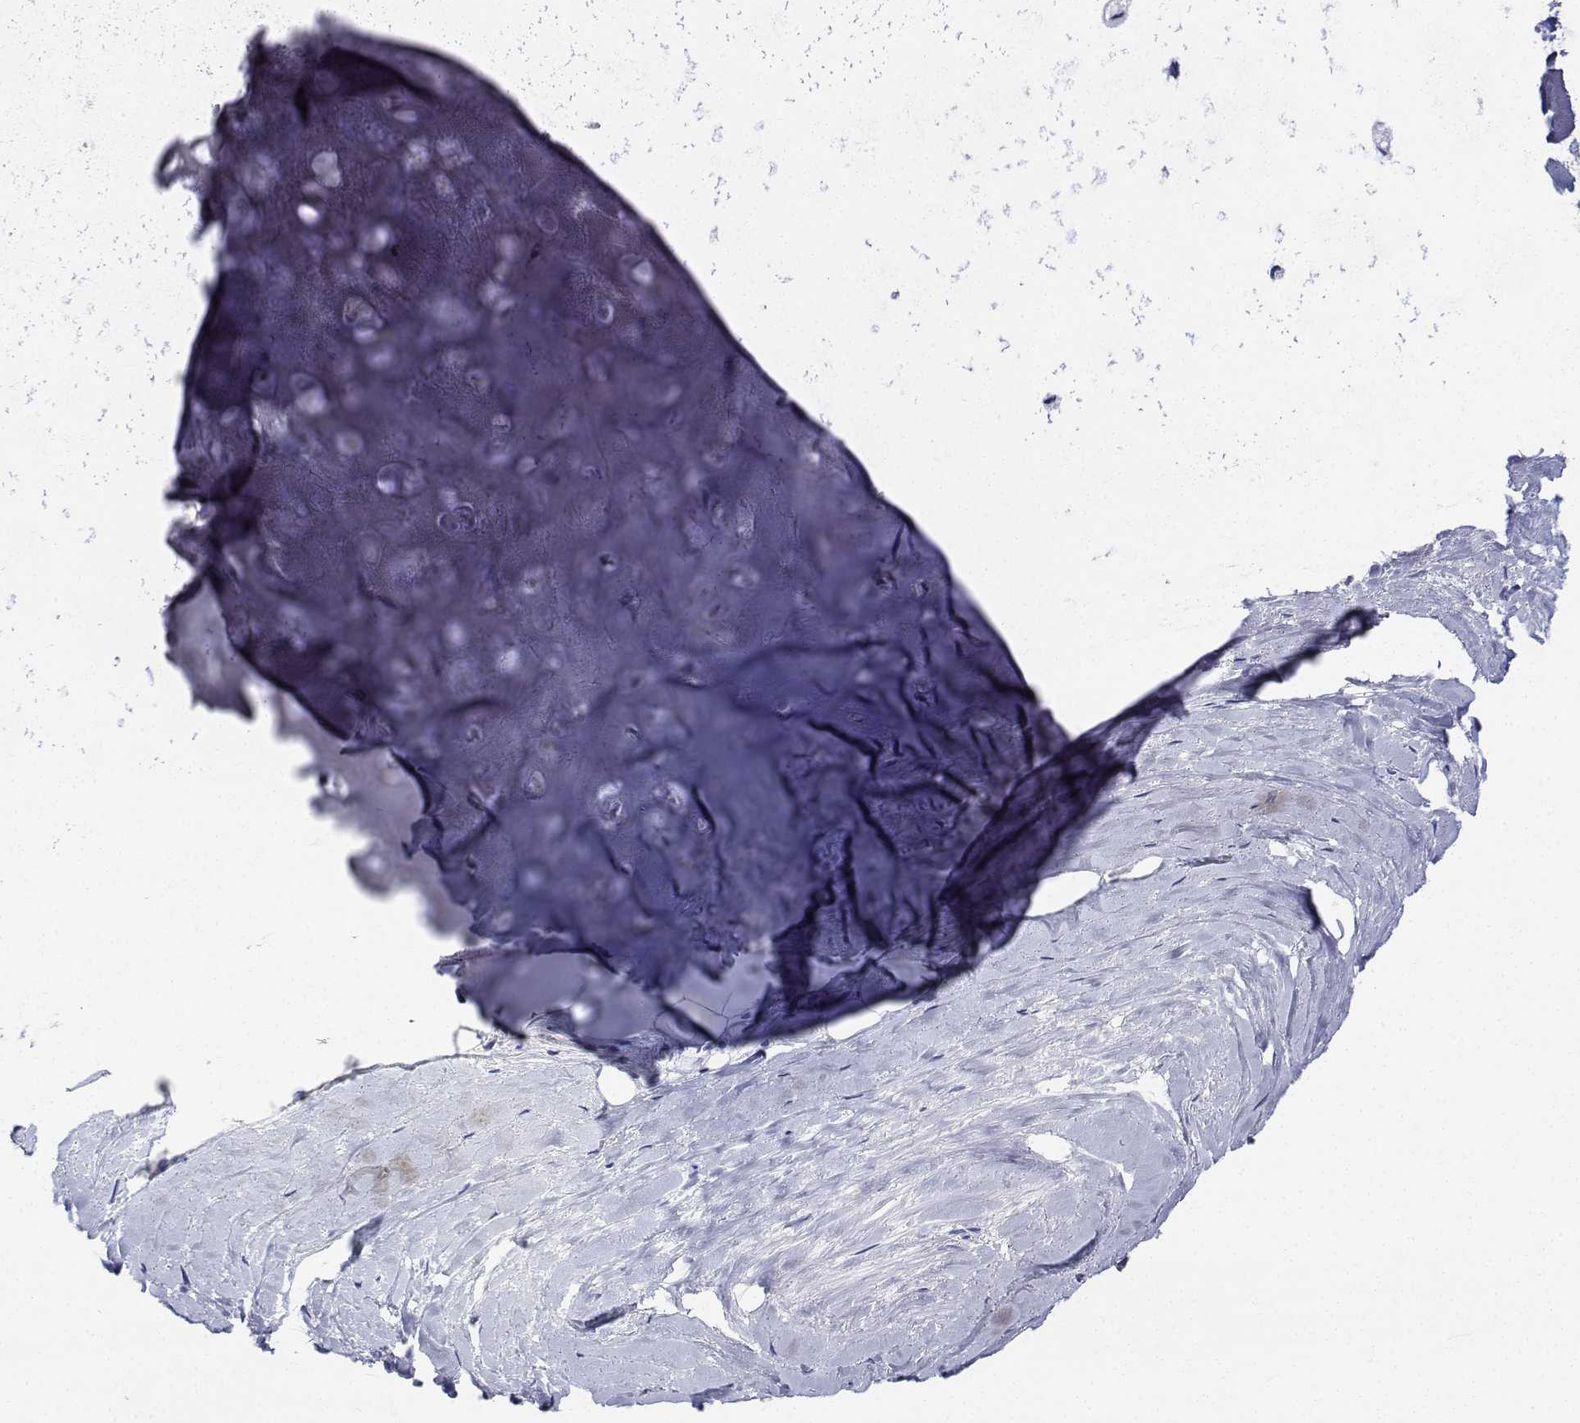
{"staining": {"intensity": "negative", "quantity": "none", "location": "none"}, "tissue": "adipose tissue", "cell_type": "Adipocytes", "image_type": "normal", "snomed": [{"axis": "morphology", "description": "Normal tissue, NOS"}, {"axis": "topography", "description": "Cartilage tissue"}], "caption": "IHC photomicrograph of benign adipose tissue: adipose tissue stained with DAB shows no significant protein expression in adipocytes.", "gene": "CDHR3", "patient": {"sex": "male", "age": 57}}